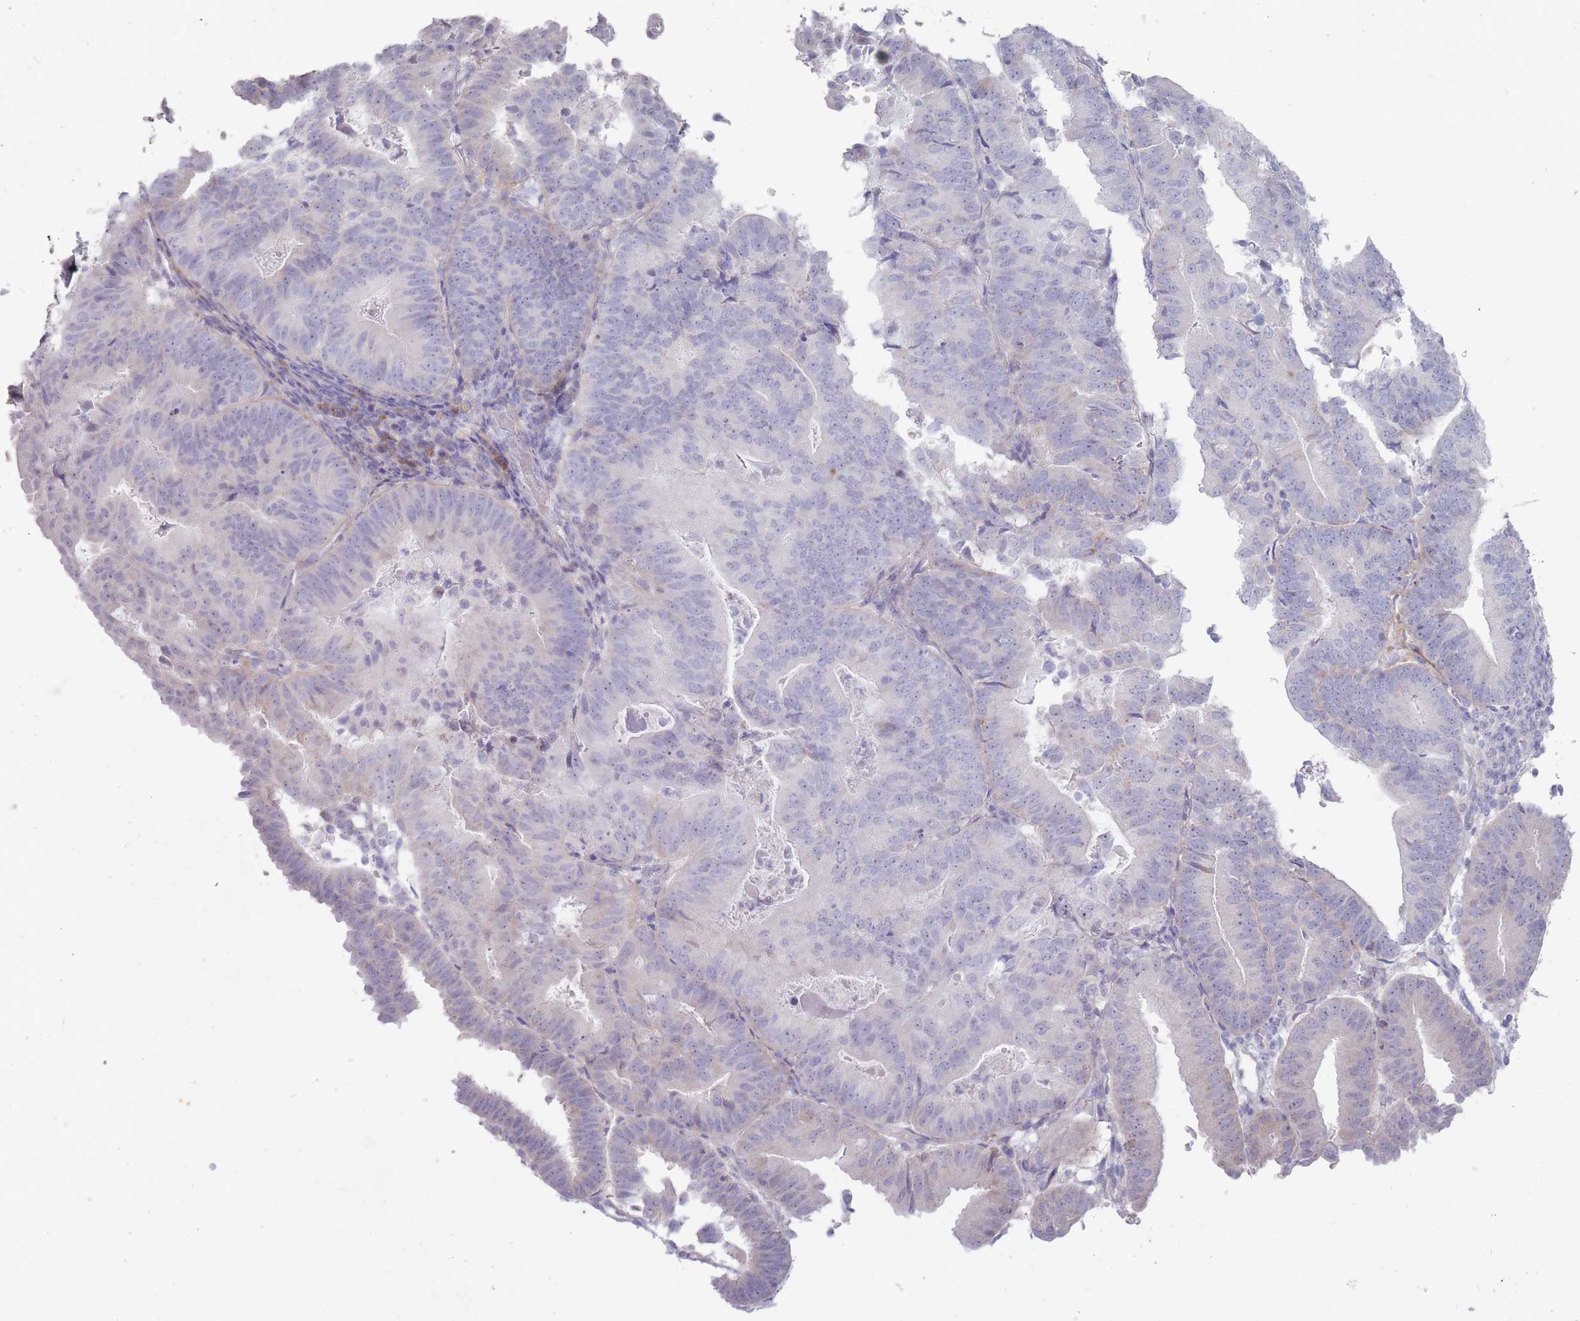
{"staining": {"intensity": "negative", "quantity": "none", "location": "none"}, "tissue": "endometrial cancer", "cell_type": "Tumor cells", "image_type": "cancer", "snomed": [{"axis": "morphology", "description": "Adenocarcinoma, NOS"}, {"axis": "topography", "description": "Endometrium"}], "caption": "Immunohistochemical staining of endometrial adenocarcinoma displays no significant staining in tumor cells. (DAB immunohistochemistry with hematoxylin counter stain).", "gene": "PAIP2B", "patient": {"sex": "female", "age": 70}}